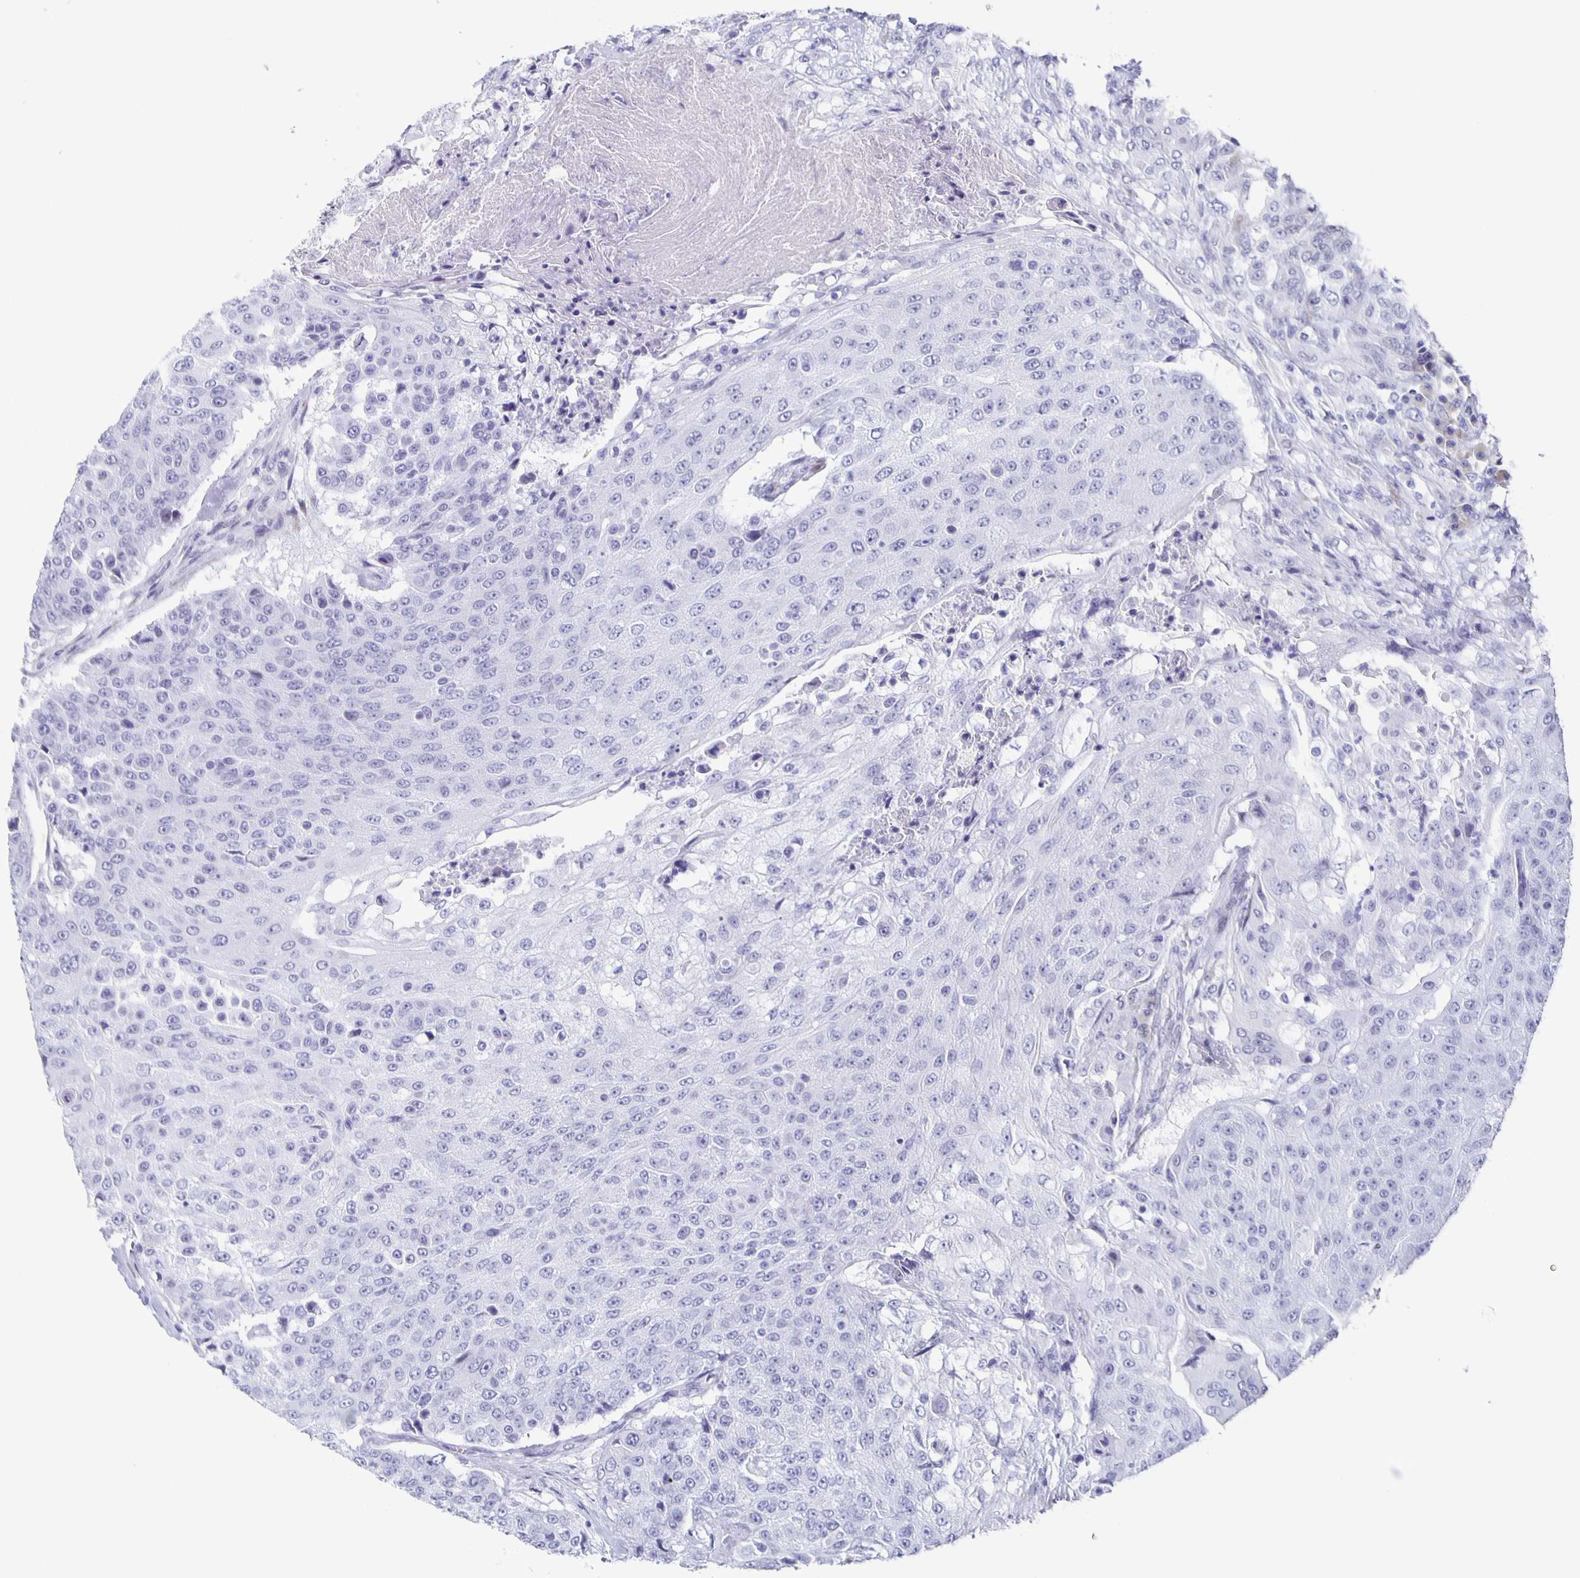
{"staining": {"intensity": "negative", "quantity": "none", "location": "none"}, "tissue": "urothelial cancer", "cell_type": "Tumor cells", "image_type": "cancer", "snomed": [{"axis": "morphology", "description": "Urothelial carcinoma, High grade"}, {"axis": "topography", "description": "Urinary bladder"}], "caption": "A high-resolution image shows immunohistochemistry staining of urothelial cancer, which displays no significant expression in tumor cells. (Brightfield microscopy of DAB immunohistochemistry (IHC) at high magnification).", "gene": "CCDC17", "patient": {"sex": "female", "age": 63}}